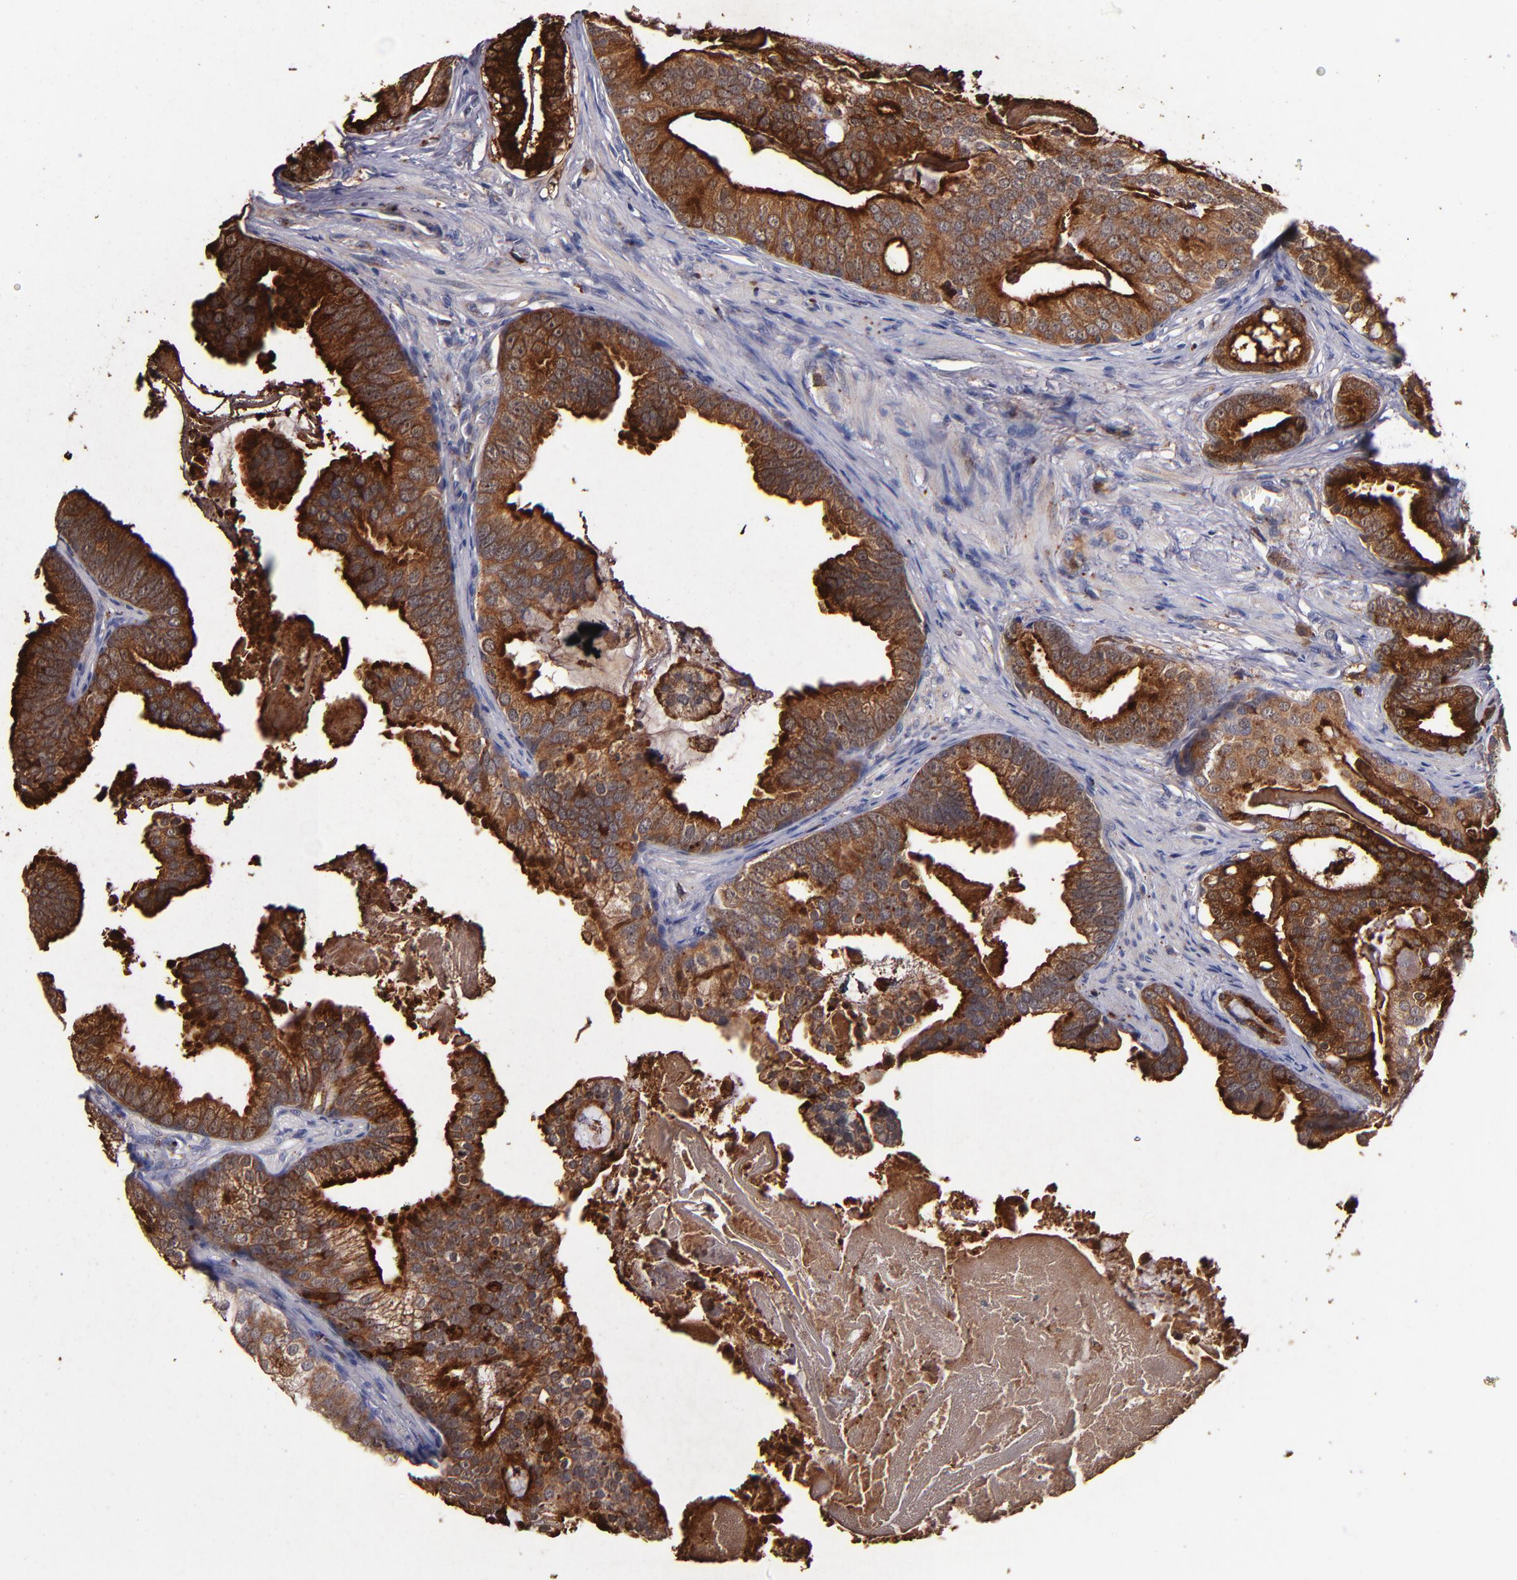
{"staining": {"intensity": "strong", "quantity": ">75%", "location": "cytoplasmic/membranous"}, "tissue": "prostate cancer", "cell_type": "Tumor cells", "image_type": "cancer", "snomed": [{"axis": "morphology", "description": "Adenocarcinoma, Low grade"}, {"axis": "topography", "description": "Prostate"}], "caption": "Protein expression analysis of human adenocarcinoma (low-grade) (prostate) reveals strong cytoplasmic/membranous expression in about >75% of tumor cells.", "gene": "TTLL12", "patient": {"sex": "male", "age": 58}}